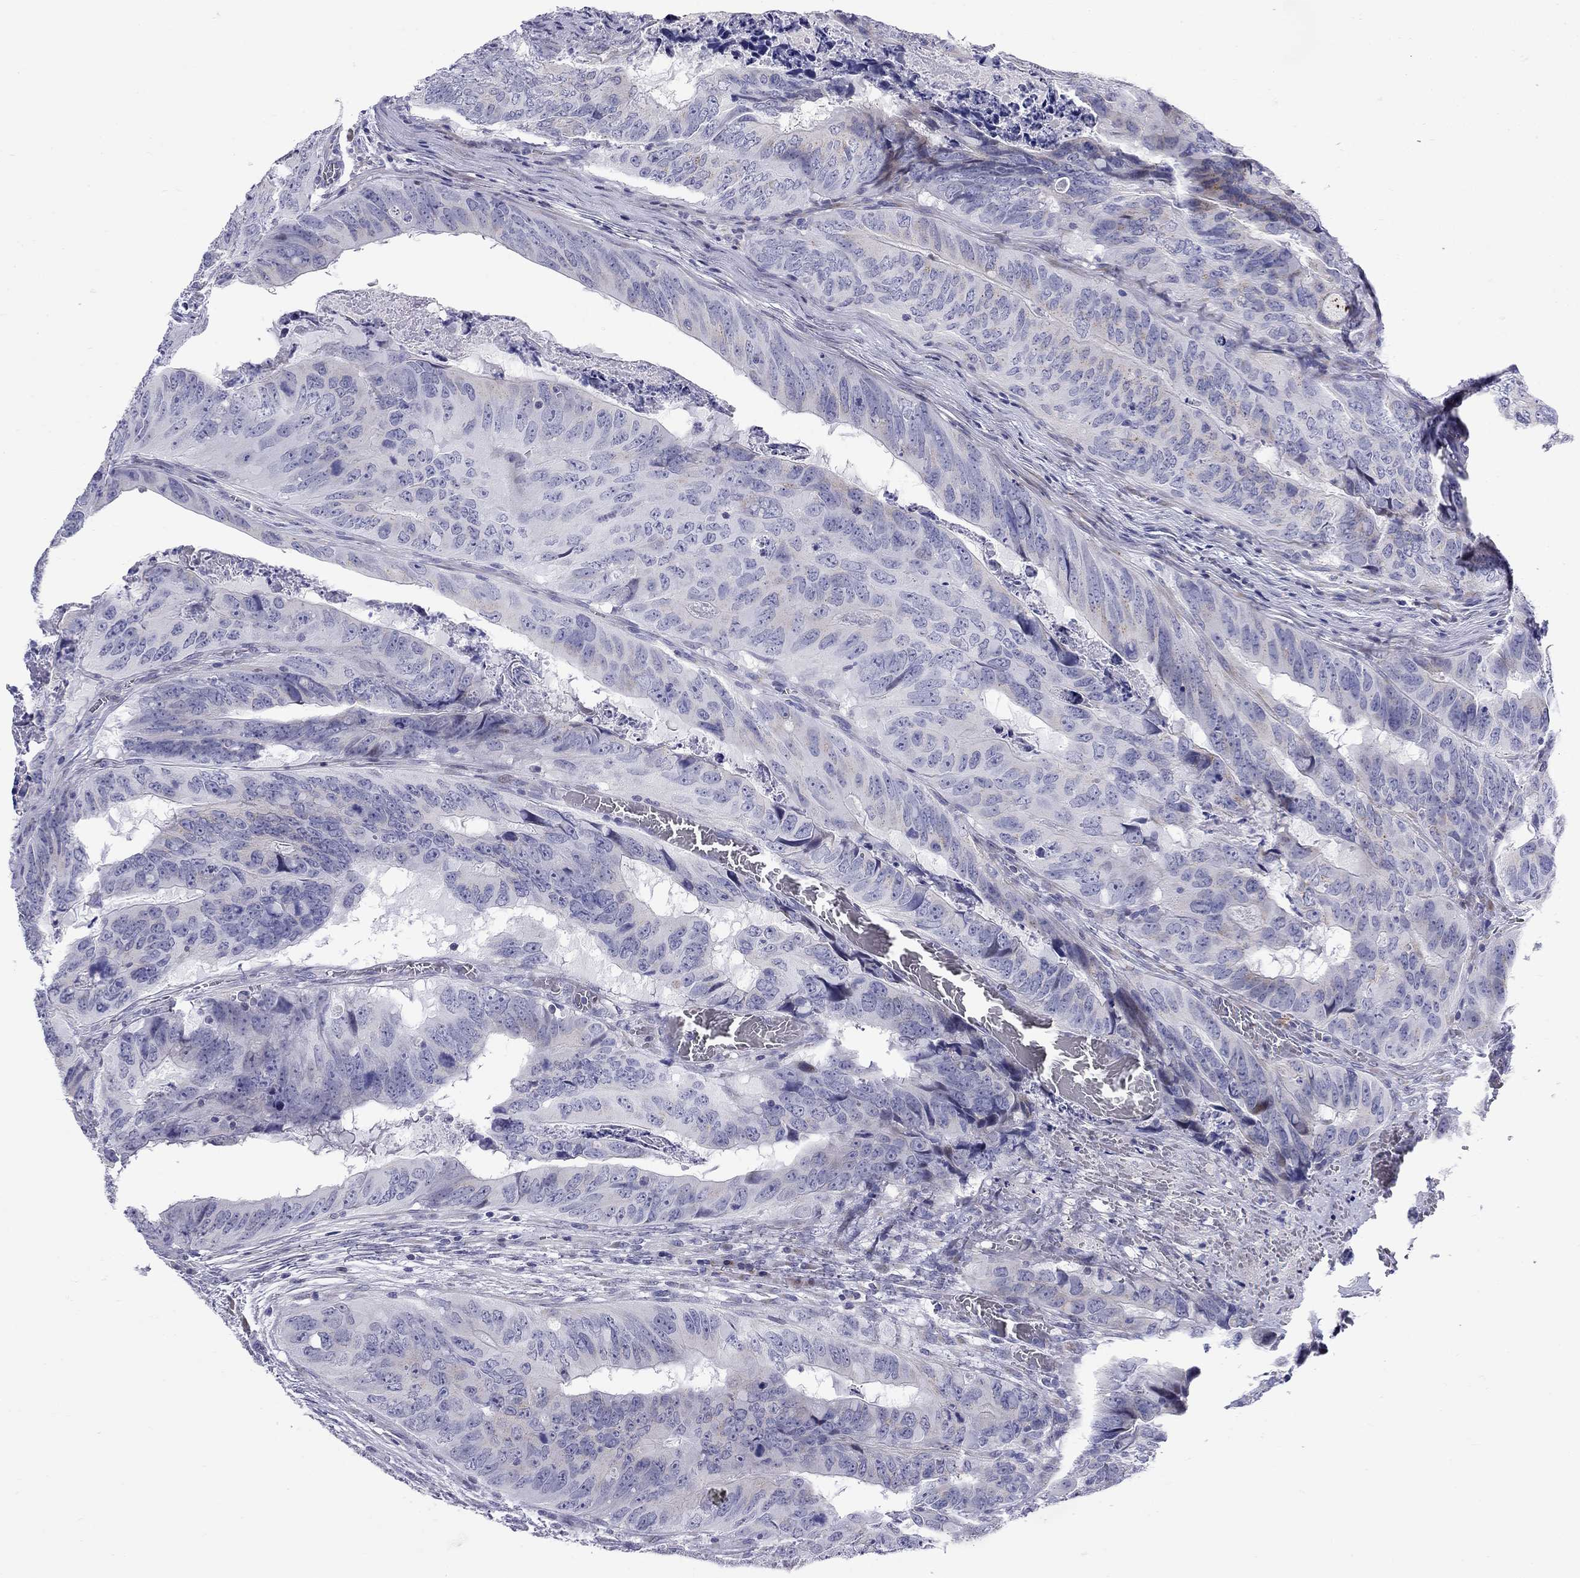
{"staining": {"intensity": "weak", "quantity": "<25%", "location": "cytoplasmic/membranous"}, "tissue": "colorectal cancer", "cell_type": "Tumor cells", "image_type": "cancer", "snomed": [{"axis": "morphology", "description": "Adenocarcinoma, NOS"}, {"axis": "topography", "description": "Colon"}], "caption": "DAB (3,3'-diaminobenzidine) immunohistochemical staining of human colorectal cancer (adenocarcinoma) shows no significant staining in tumor cells.", "gene": "C8orf88", "patient": {"sex": "male", "age": 79}}